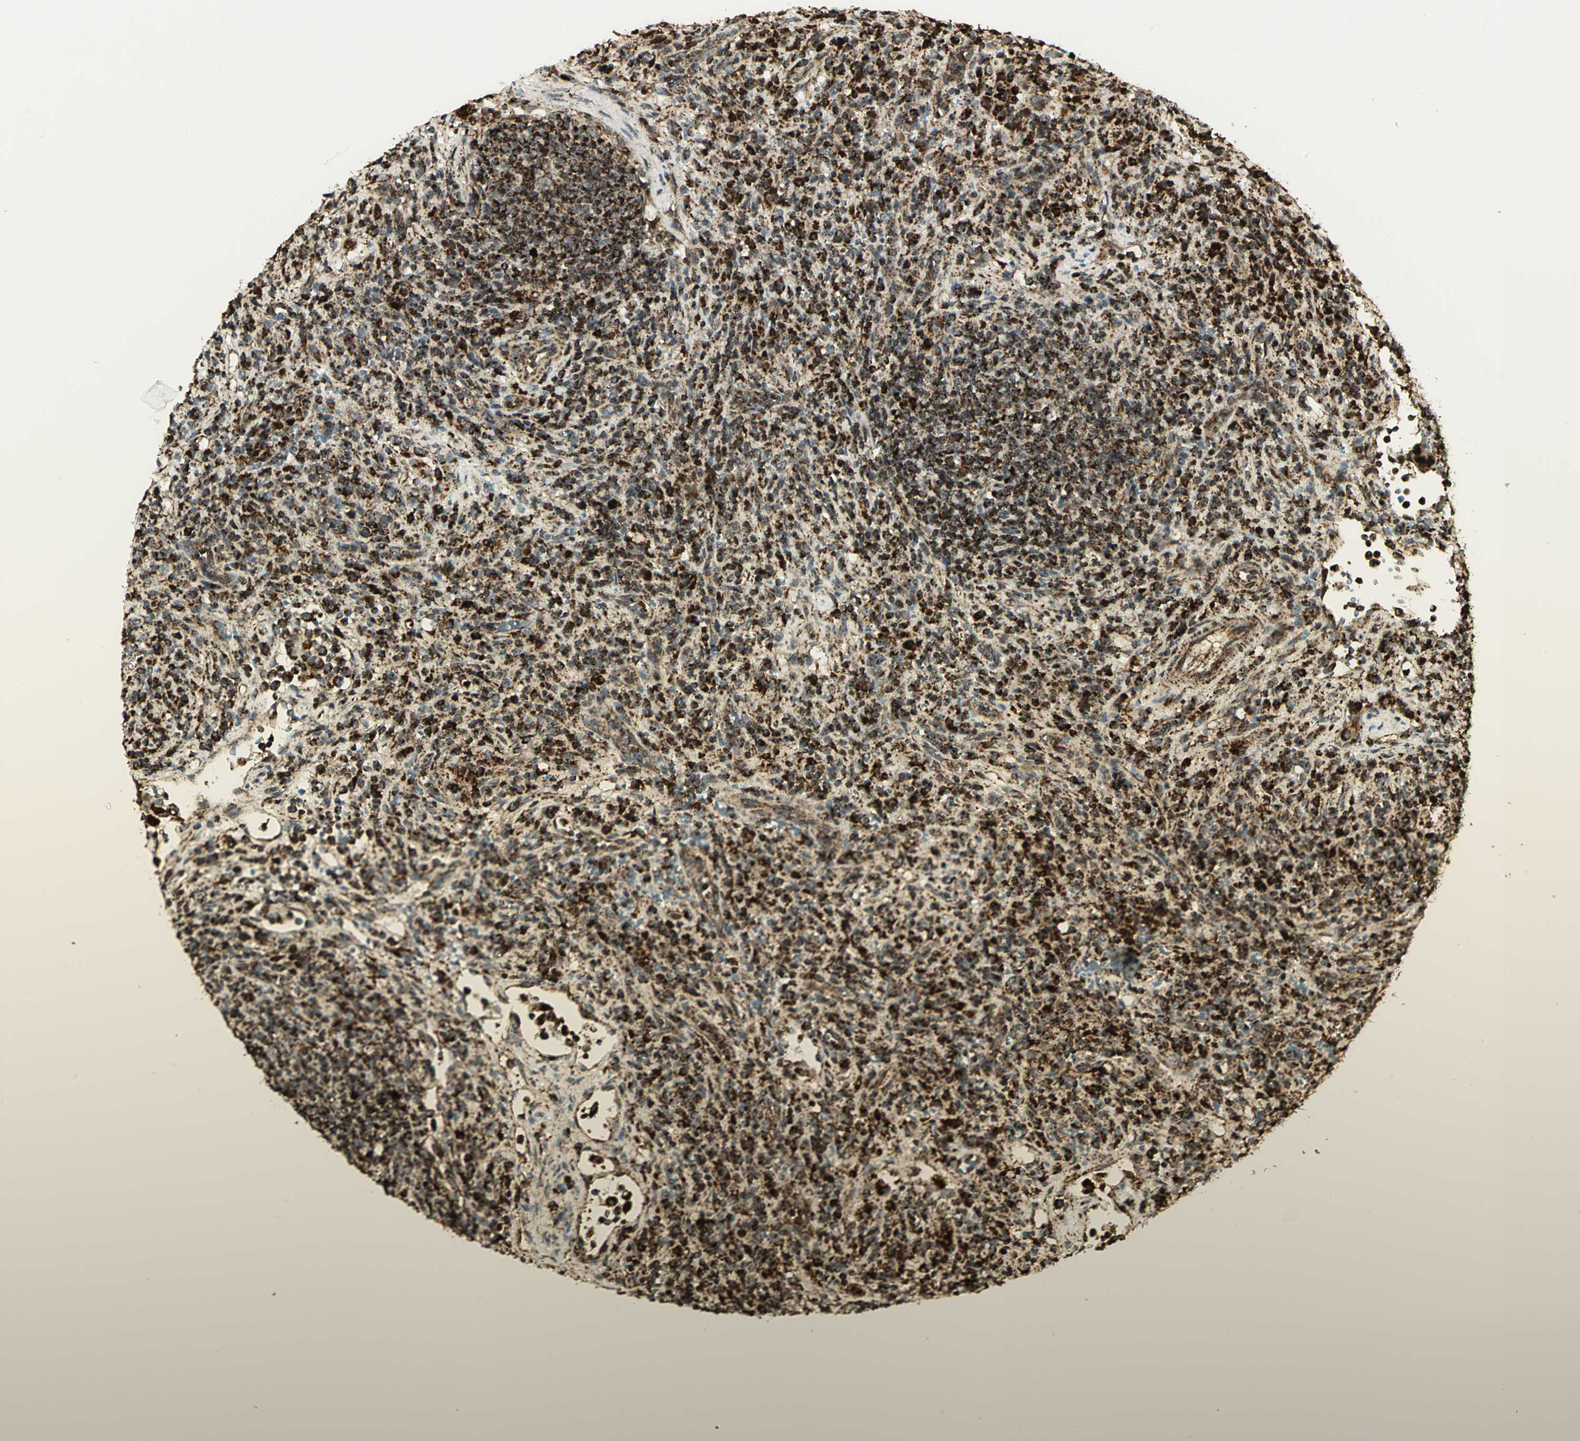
{"staining": {"intensity": "strong", "quantity": ">75%", "location": "cytoplasmic/membranous"}, "tissue": "lymphoma", "cell_type": "Tumor cells", "image_type": "cancer", "snomed": [{"axis": "morphology", "description": "Hodgkin's disease, NOS"}, {"axis": "topography", "description": "Lymph node"}], "caption": "Protein expression analysis of Hodgkin's disease reveals strong cytoplasmic/membranous expression in approximately >75% of tumor cells.", "gene": "VDAC1", "patient": {"sex": "male", "age": 65}}